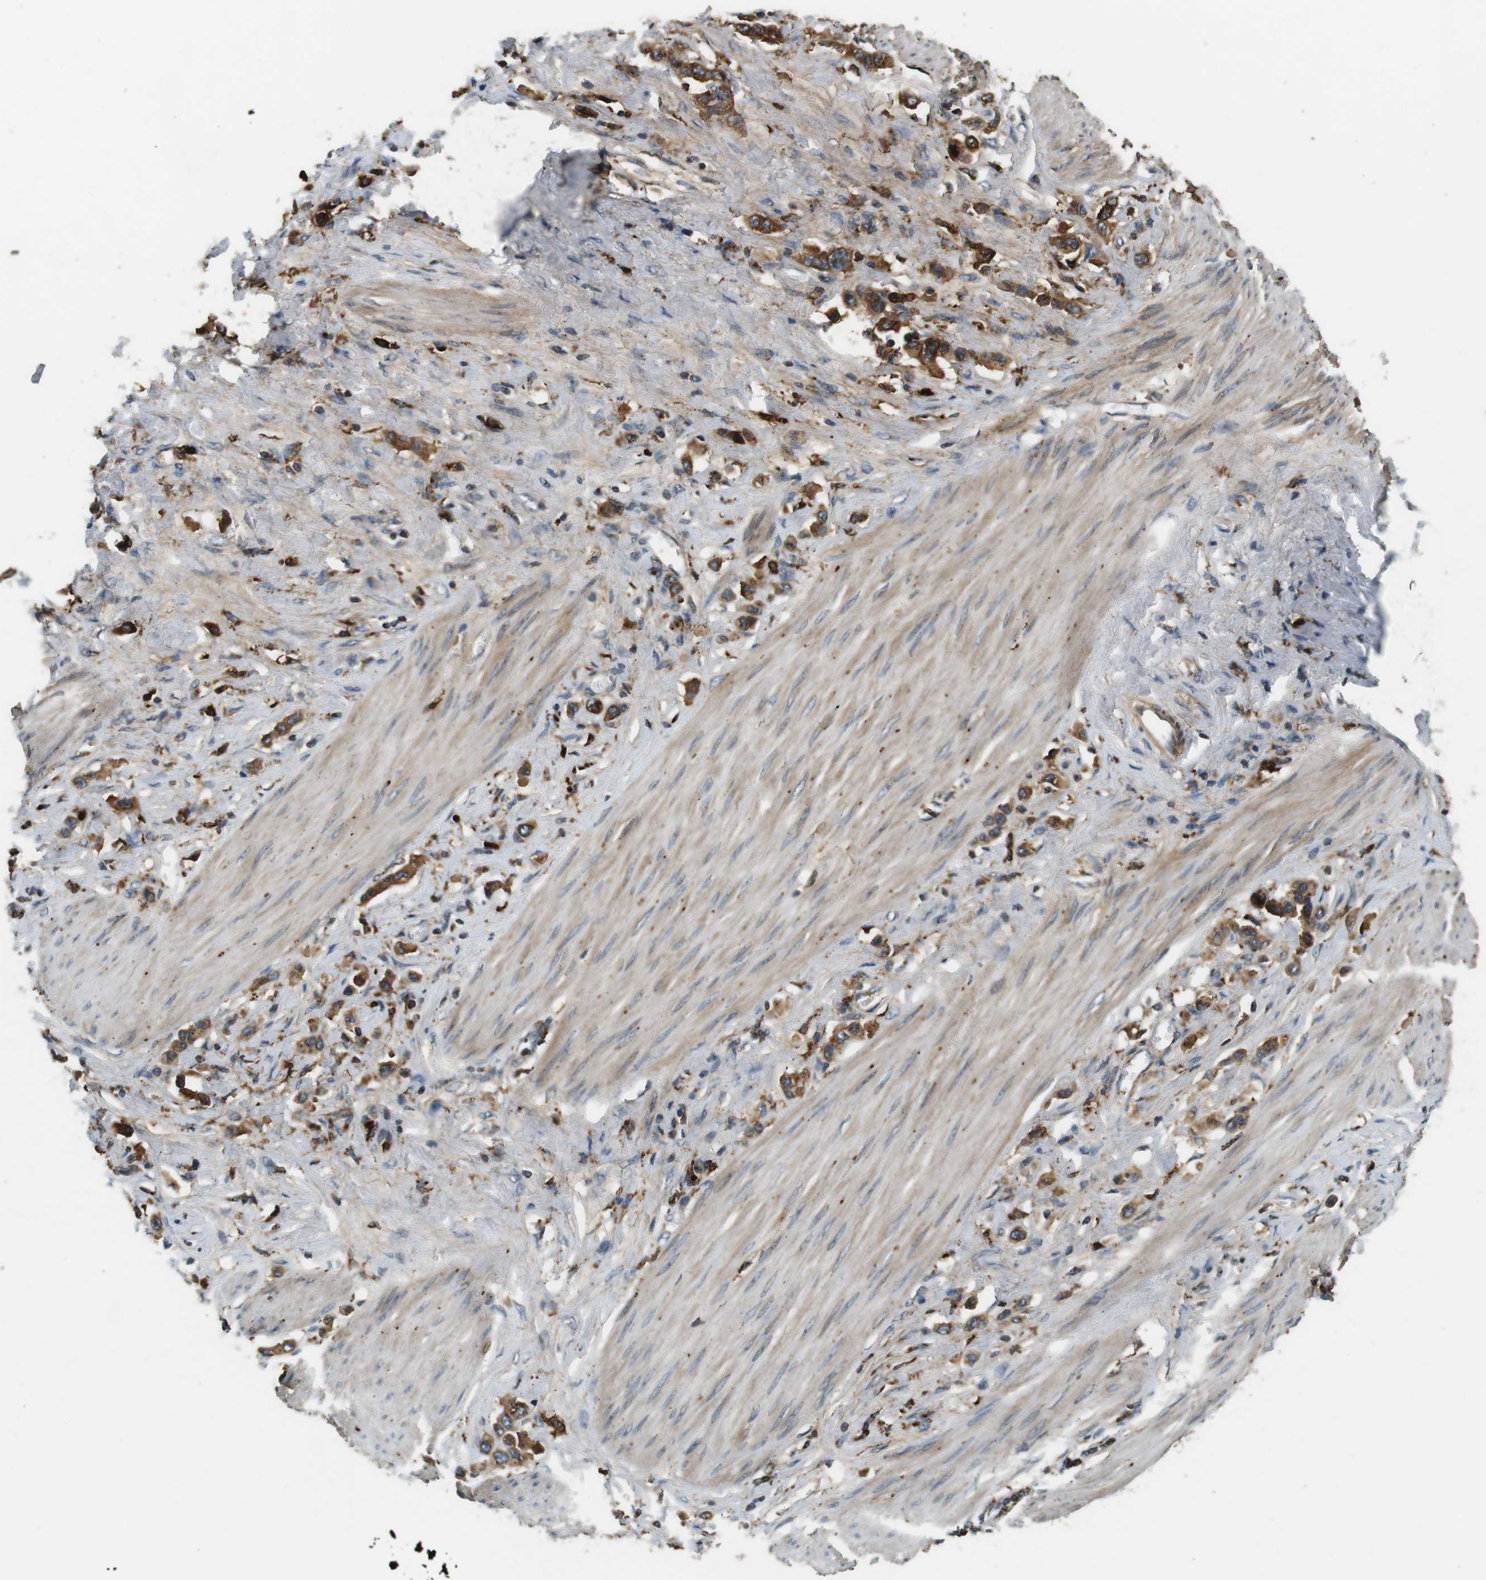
{"staining": {"intensity": "moderate", "quantity": ">75%", "location": "cytoplasmic/membranous"}, "tissue": "stomach cancer", "cell_type": "Tumor cells", "image_type": "cancer", "snomed": [{"axis": "morphology", "description": "Adenocarcinoma, NOS"}, {"axis": "topography", "description": "Stomach"}], "caption": "Stomach cancer stained for a protein (brown) exhibits moderate cytoplasmic/membranous positive expression in approximately >75% of tumor cells.", "gene": "TXNRD1", "patient": {"sex": "female", "age": 65}}